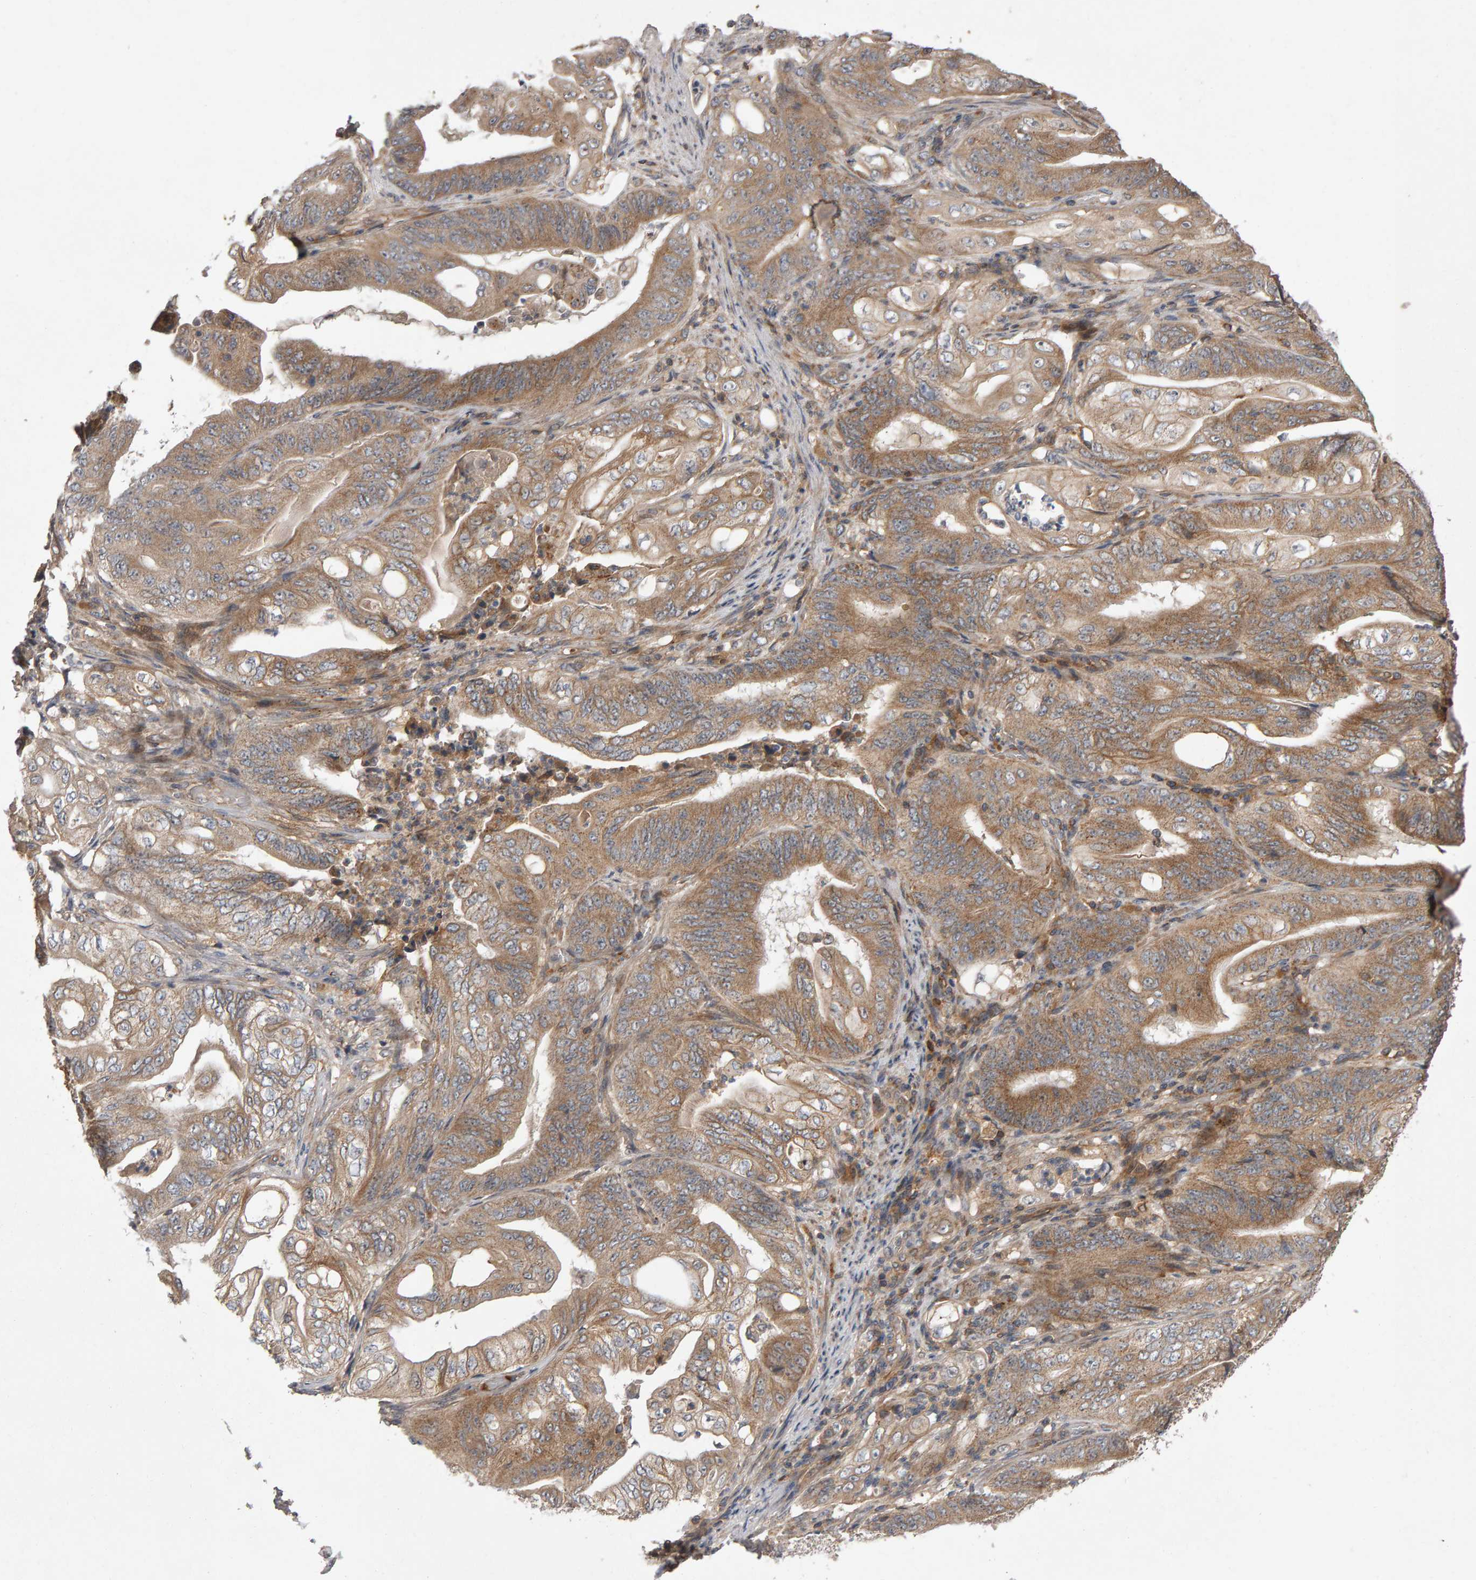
{"staining": {"intensity": "moderate", "quantity": ">75%", "location": "cytoplasmic/membranous"}, "tissue": "stomach cancer", "cell_type": "Tumor cells", "image_type": "cancer", "snomed": [{"axis": "morphology", "description": "Adenocarcinoma, NOS"}, {"axis": "topography", "description": "Stomach"}], "caption": "Protein expression analysis of stomach adenocarcinoma exhibits moderate cytoplasmic/membranous expression in approximately >75% of tumor cells. The staining was performed using DAB, with brown indicating positive protein expression. Nuclei are stained blue with hematoxylin.", "gene": "PGS1", "patient": {"sex": "female", "age": 73}}